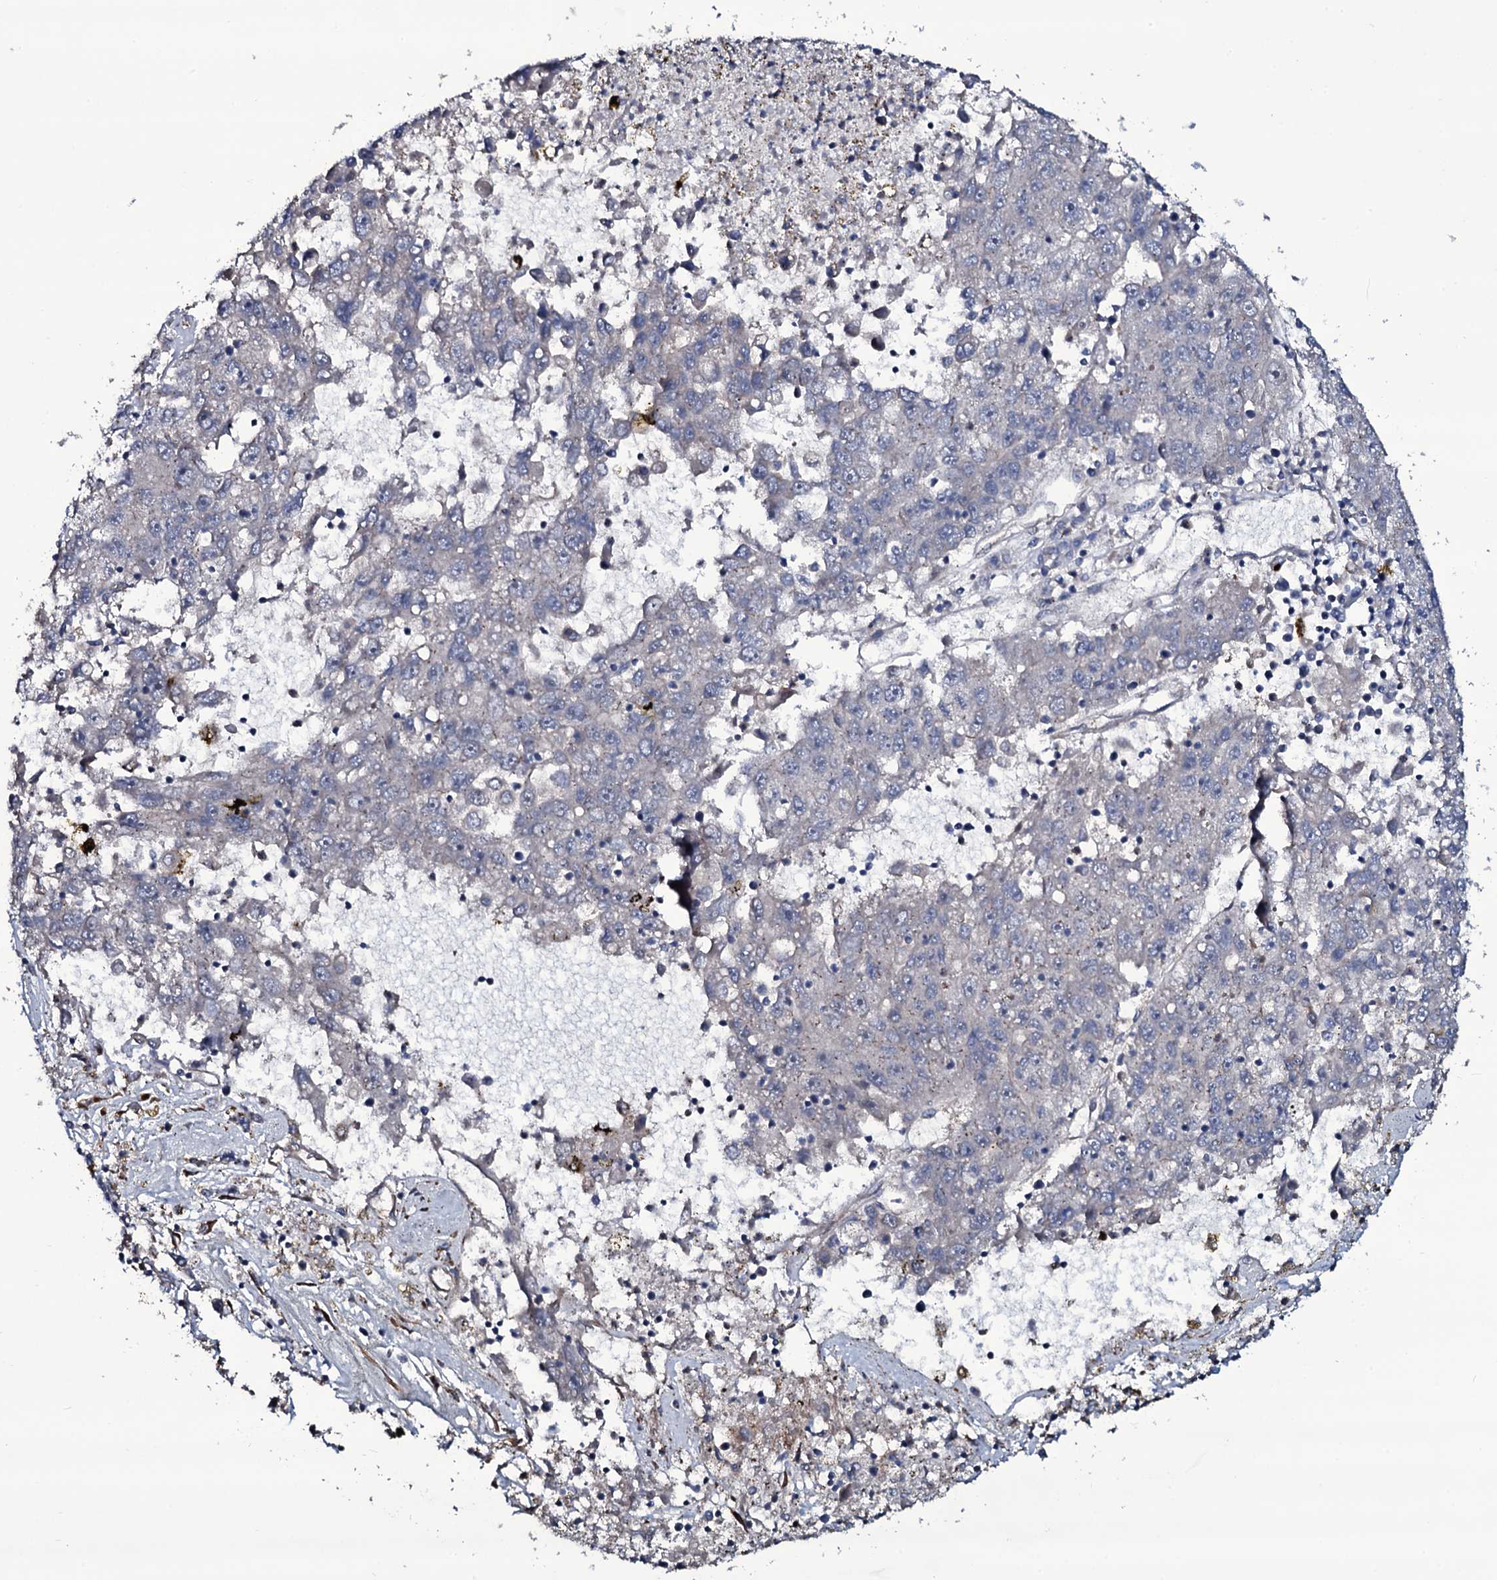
{"staining": {"intensity": "negative", "quantity": "none", "location": "none"}, "tissue": "liver cancer", "cell_type": "Tumor cells", "image_type": "cancer", "snomed": [{"axis": "morphology", "description": "Carcinoma, Hepatocellular, NOS"}, {"axis": "topography", "description": "Liver"}], "caption": "The micrograph displays no staining of tumor cells in hepatocellular carcinoma (liver).", "gene": "WIPF3", "patient": {"sex": "male", "age": 49}}